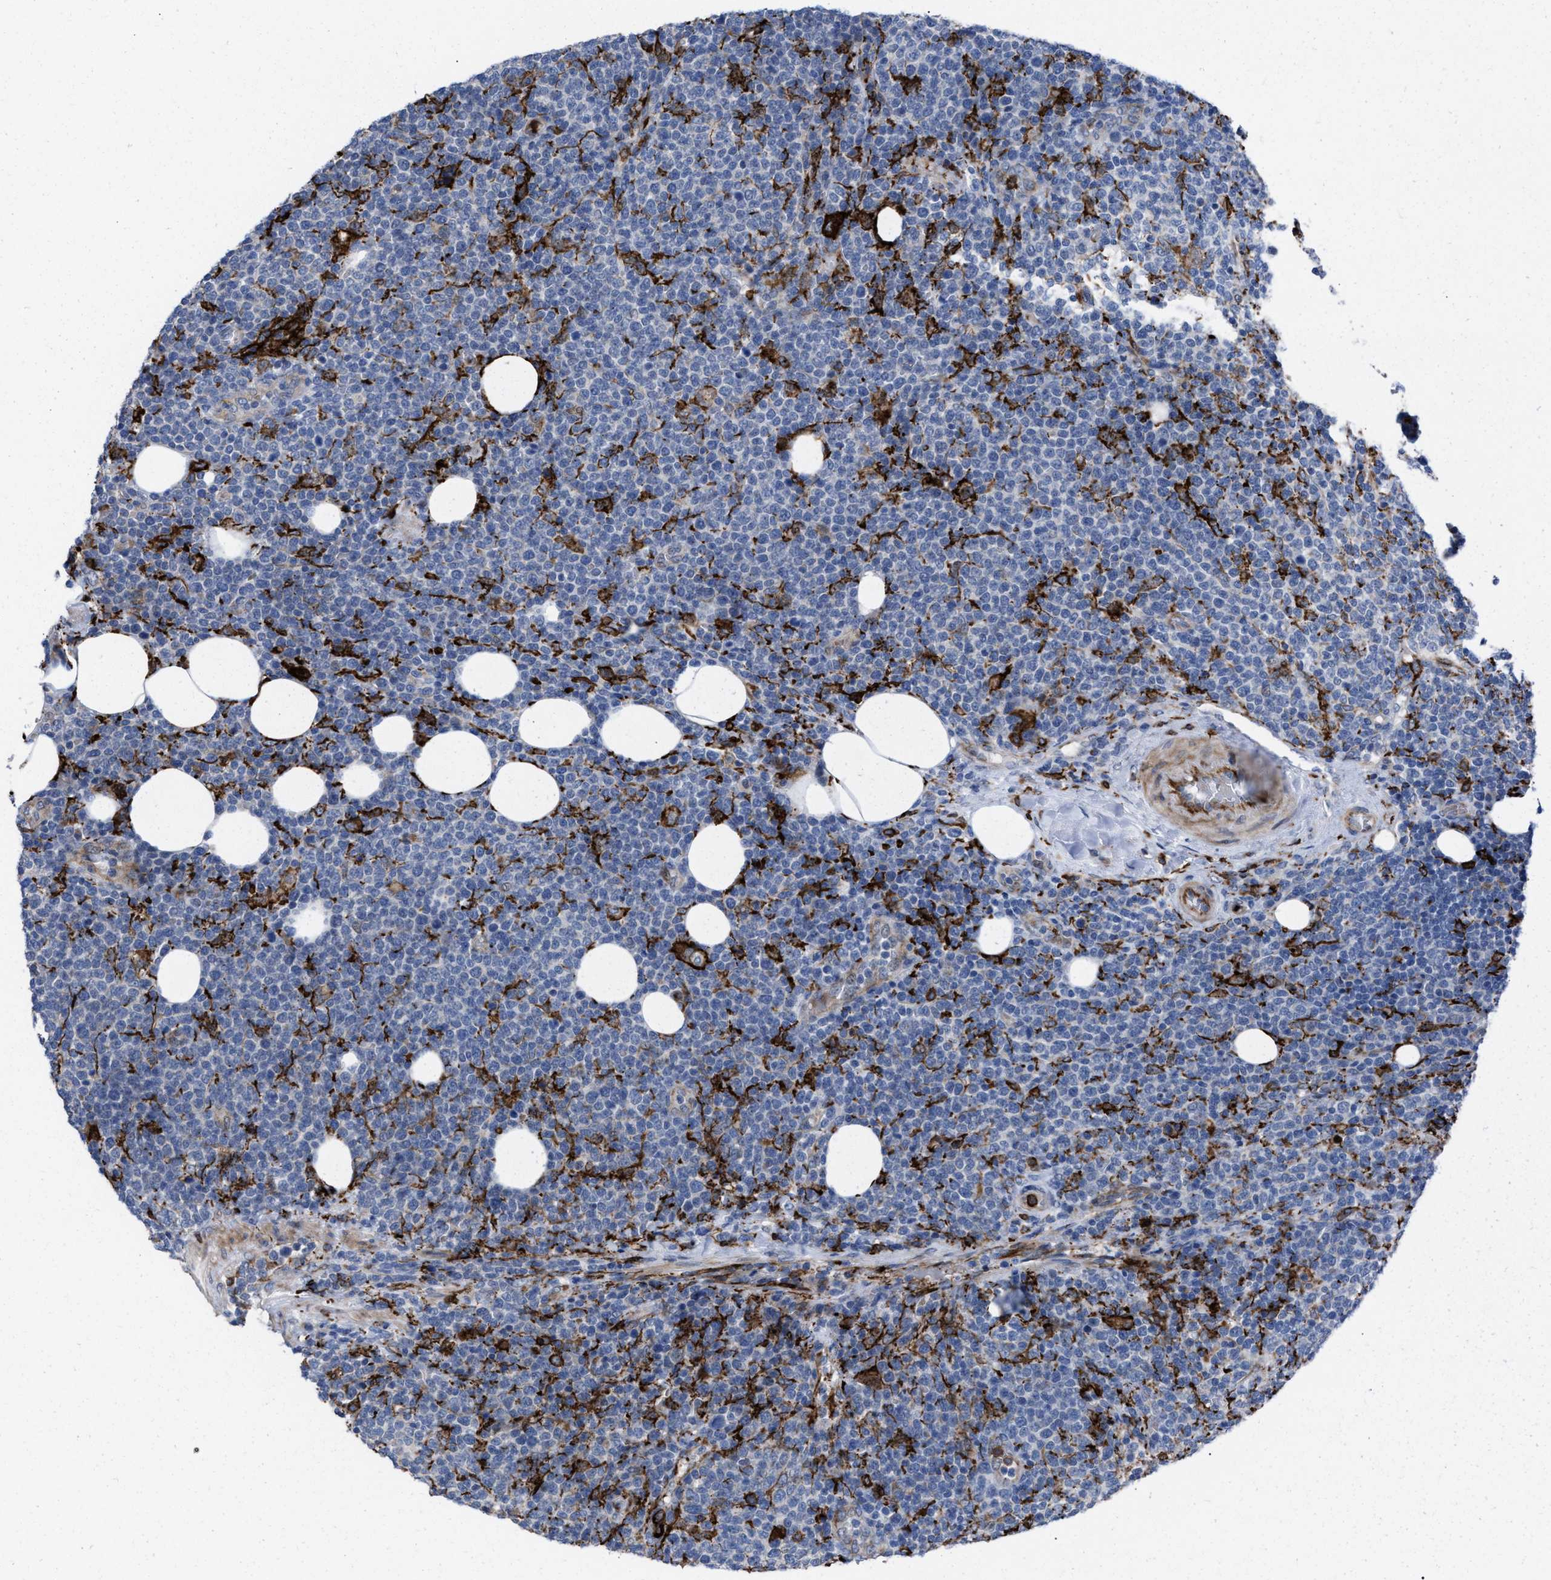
{"staining": {"intensity": "negative", "quantity": "none", "location": "none"}, "tissue": "lymphoma", "cell_type": "Tumor cells", "image_type": "cancer", "snomed": [{"axis": "morphology", "description": "Malignant lymphoma, non-Hodgkin's type, High grade"}, {"axis": "topography", "description": "Lymph node"}], "caption": "DAB (3,3'-diaminobenzidine) immunohistochemical staining of malignant lymphoma, non-Hodgkin's type (high-grade) shows no significant expression in tumor cells. Brightfield microscopy of IHC stained with DAB (3,3'-diaminobenzidine) (brown) and hematoxylin (blue), captured at high magnification.", "gene": "SLC47A1", "patient": {"sex": "male", "age": 61}}